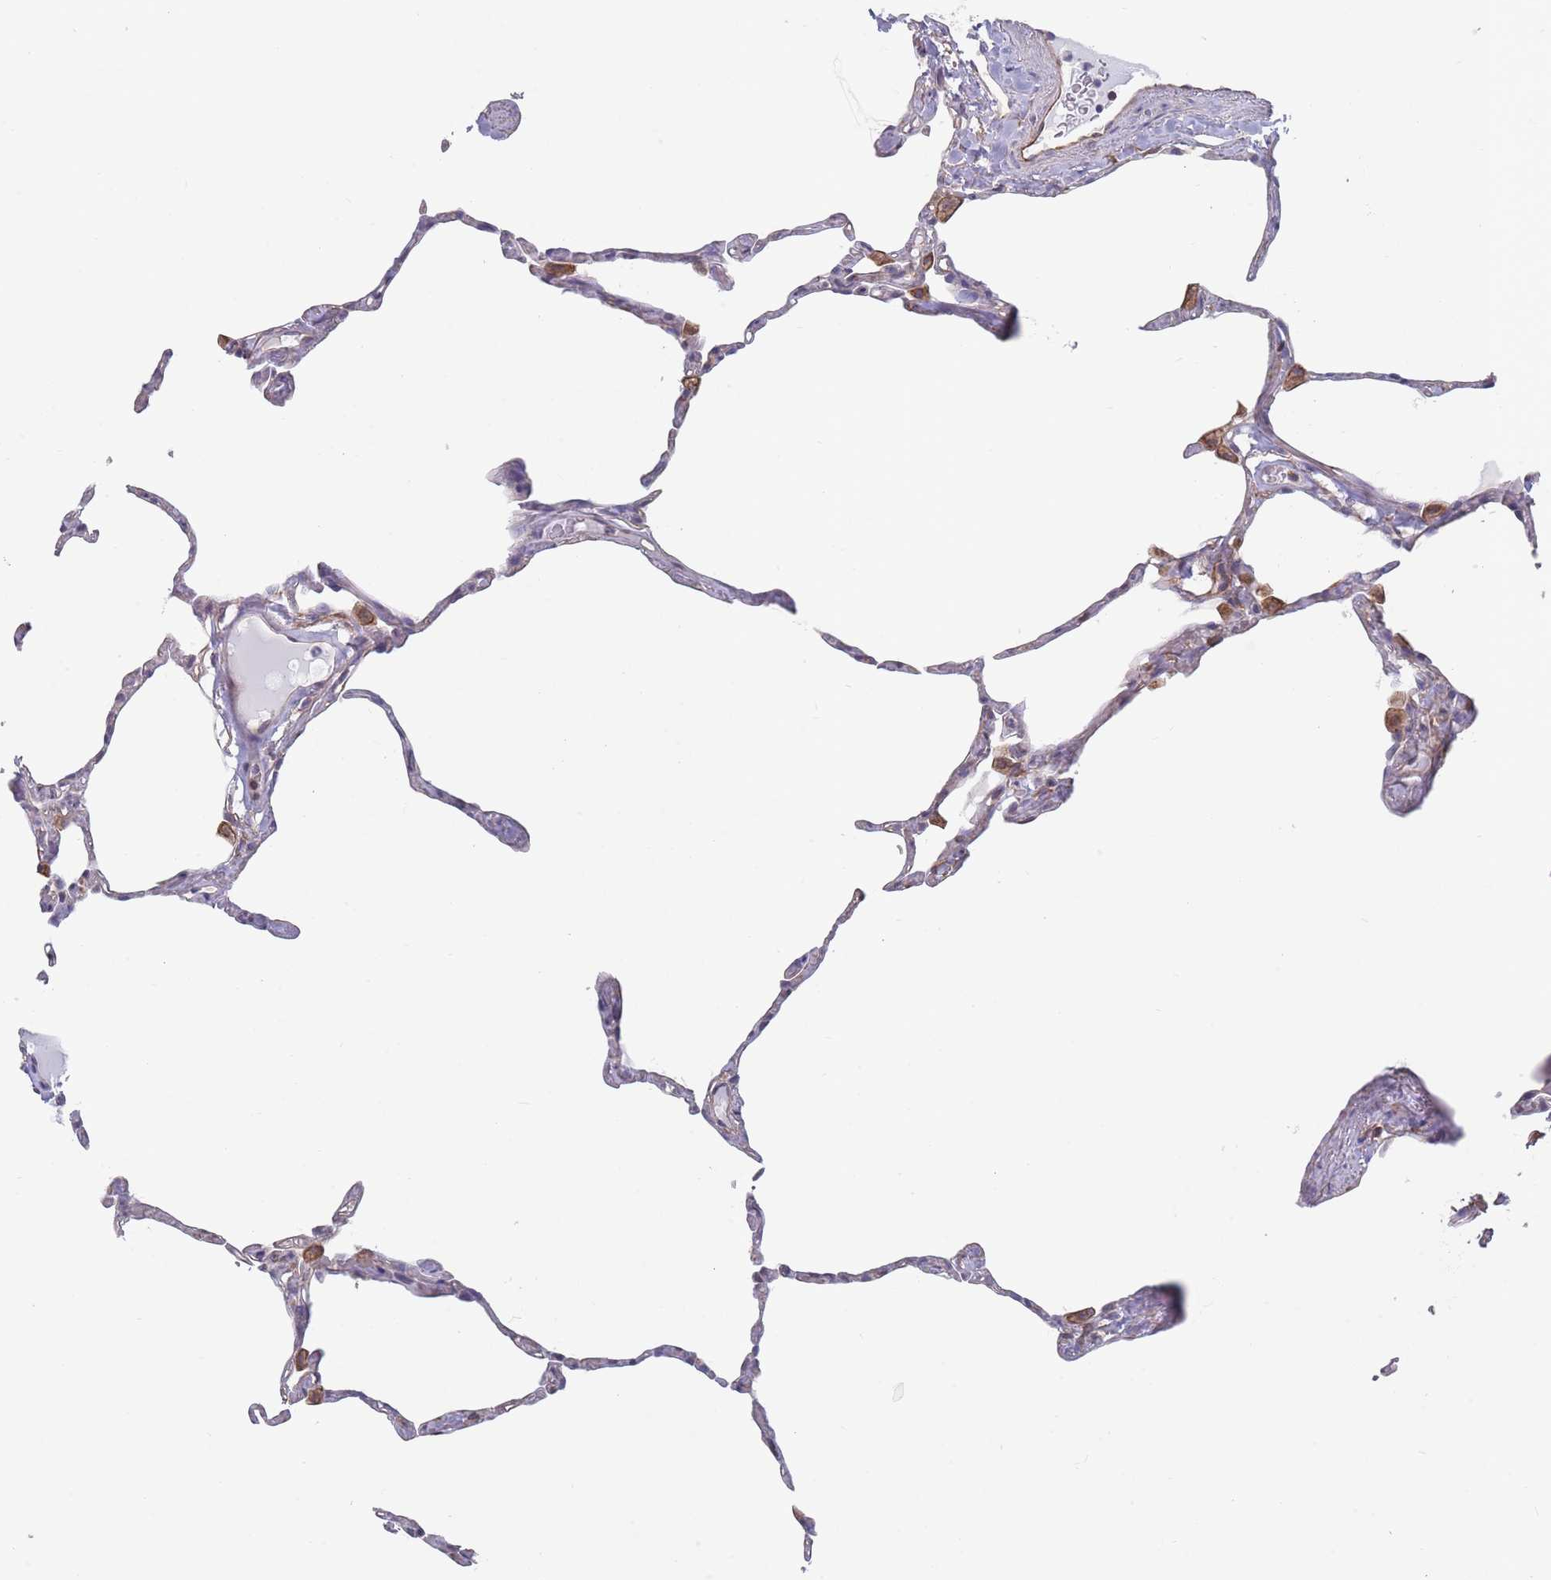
{"staining": {"intensity": "weak", "quantity": "<25%", "location": "cytoplasmic/membranous"}, "tissue": "lung", "cell_type": "Alveolar cells", "image_type": "normal", "snomed": [{"axis": "morphology", "description": "Normal tissue, NOS"}, {"axis": "topography", "description": "Lung"}], "caption": "This image is of normal lung stained with immunohistochemistry (IHC) to label a protein in brown with the nuclei are counter-stained blue. There is no expression in alveolar cells.", "gene": "SLC1A6", "patient": {"sex": "male", "age": 65}}